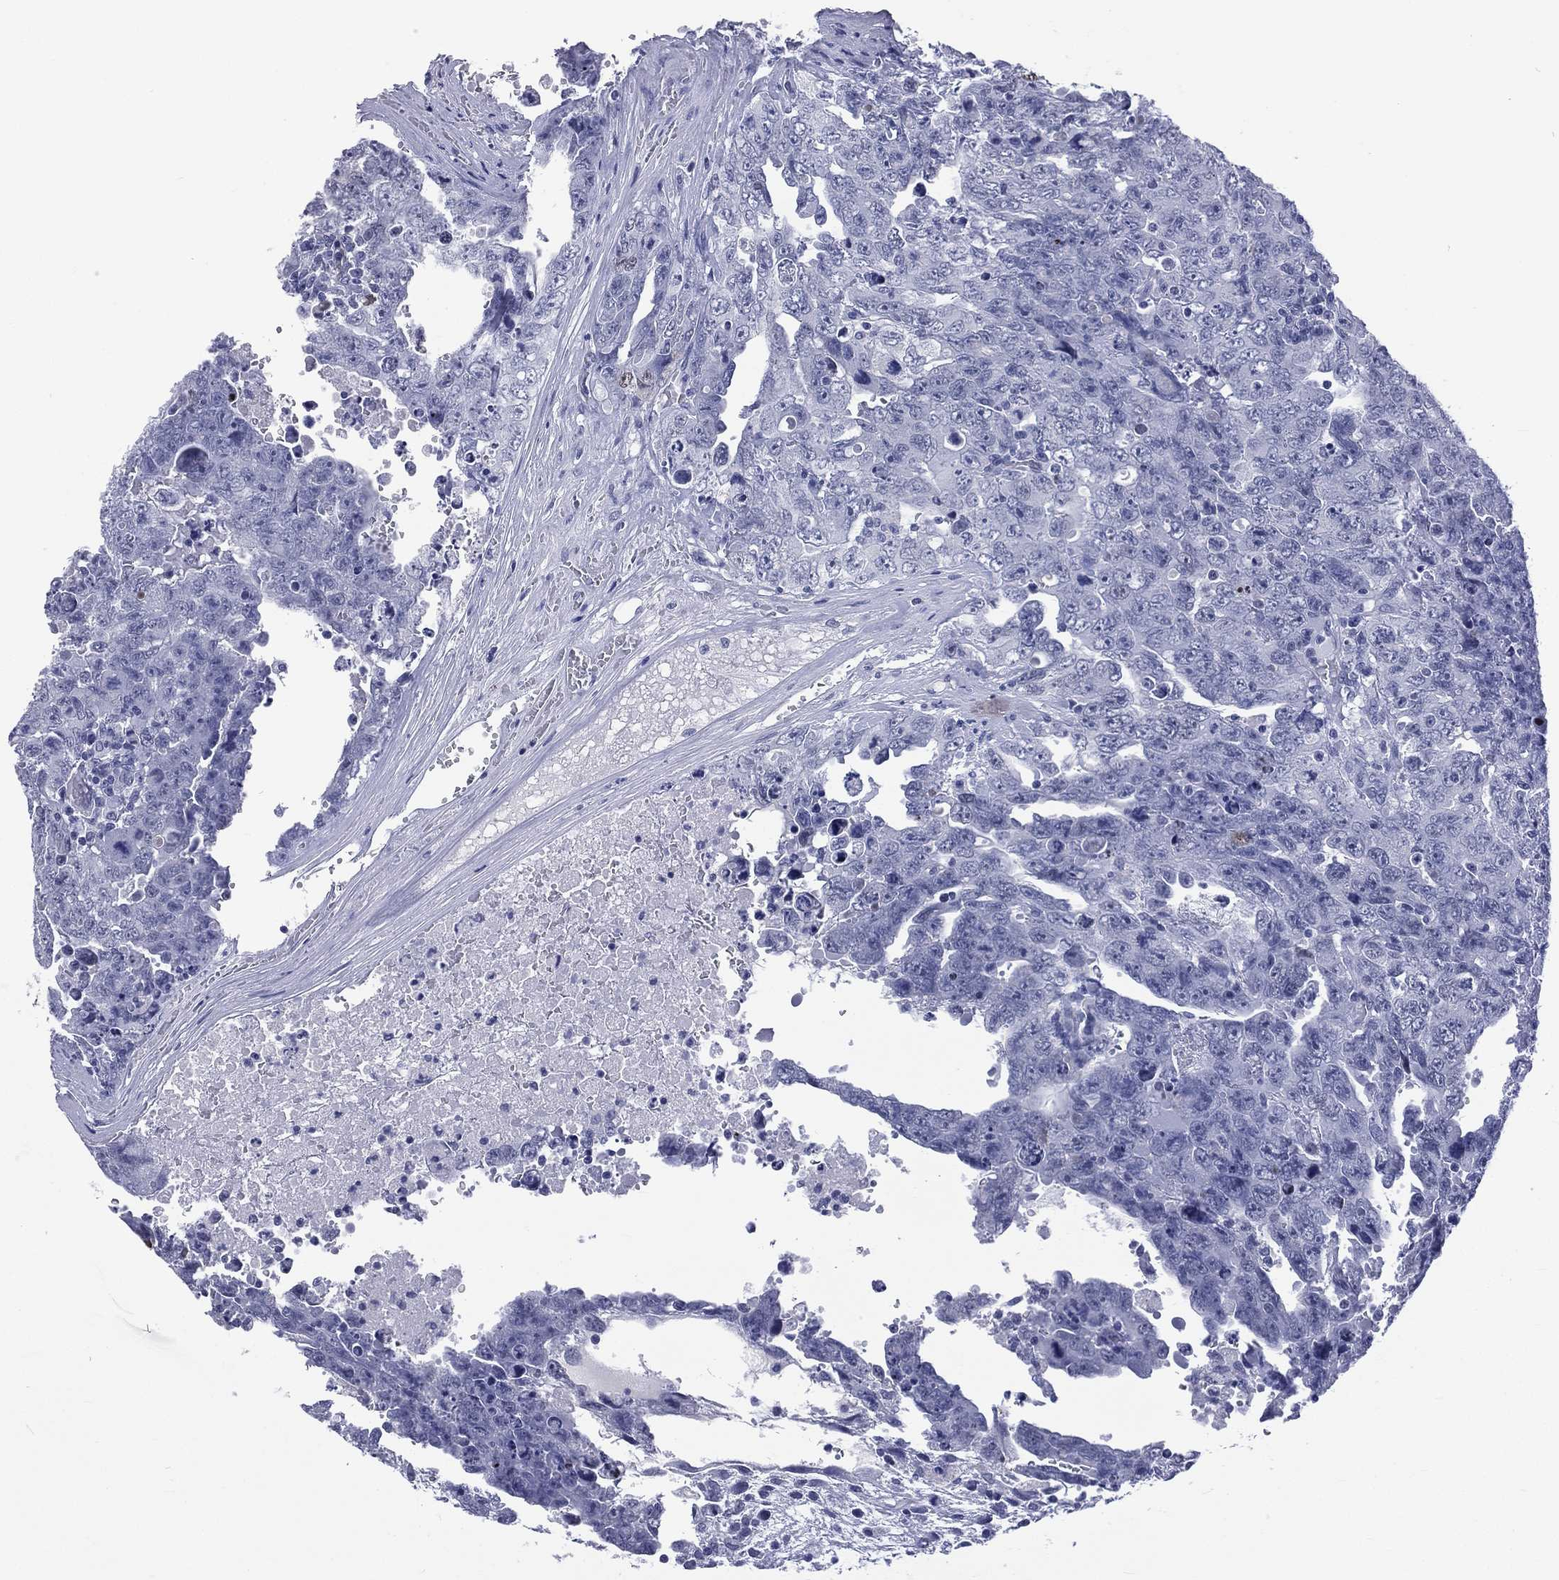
{"staining": {"intensity": "negative", "quantity": "none", "location": "none"}, "tissue": "testis cancer", "cell_type": "Tumor cells", "image_type": "cancer", "snomed": [{"axis": "morphology", "description": "Carcinoma, Embryonal, NOS"}, {"axis": "topography", "description": "Testis"}], "caption": "DAB immunohistochemical staining of human embryonal carcinoma (testis) reveals no significant expression in tumor cells. (Brightfield microscopy of DAB immunohistochemistry (IHC) at high magnification).", "gene": "SSX1", "patient": {"sex": "male", "age": 24}}